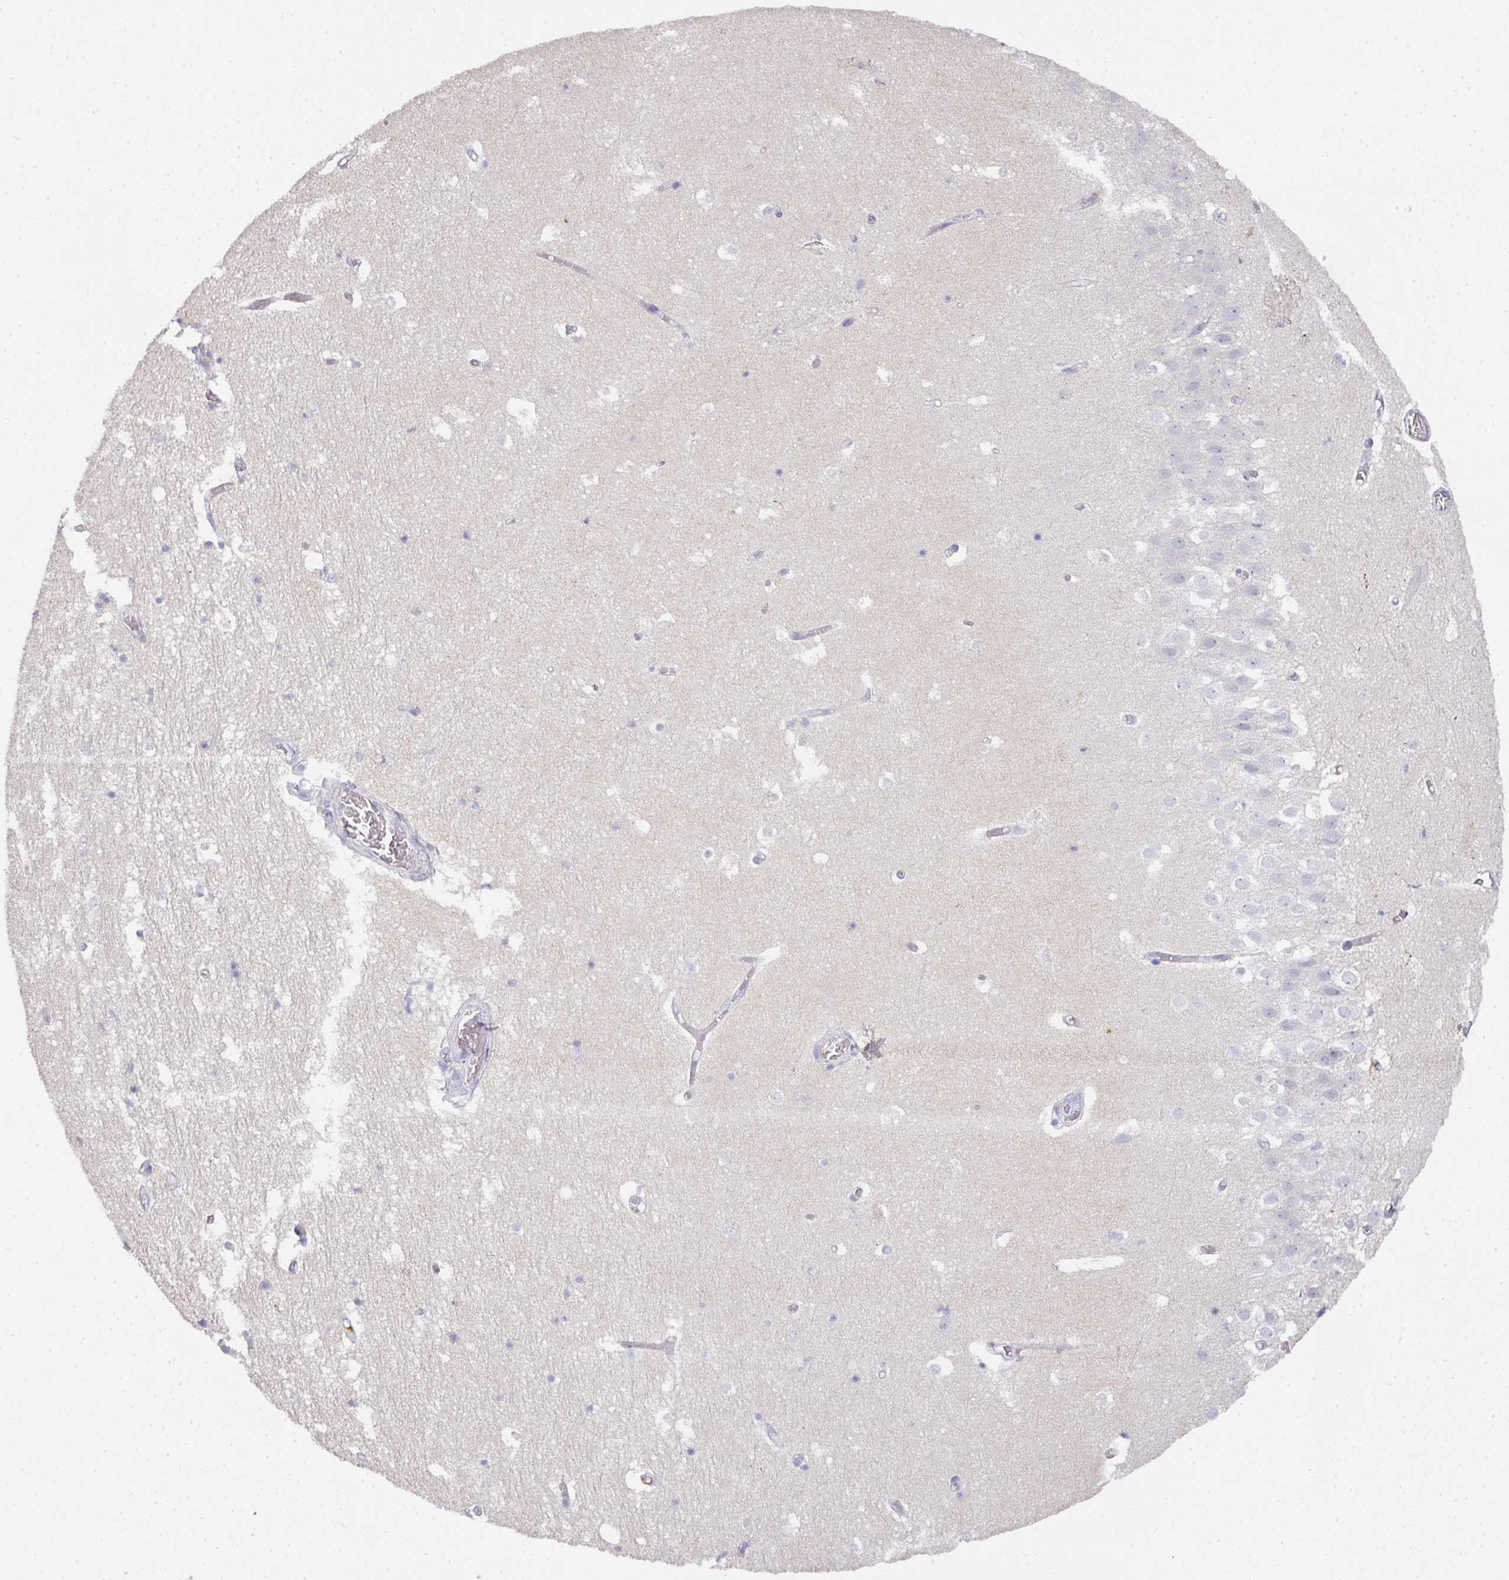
{"staining": {"intensity": "negative", "quantity": "none", "location": "none"}, "tissue": "hippocampus", "cell_type": "Glial cells", "image_type": "normal", "snomed": [{"axis": "morphology", "description": "Normal tissue, NOS"}, {"axis": "topography", "description": "Hippocampus"}], "caption": "Glial cells show no significant positivity in normal hippocampus. (IHC, brightfield microscopy, high magnification).", "gene": "HHEX", "patient": {"sex": "female", "age": 52}}